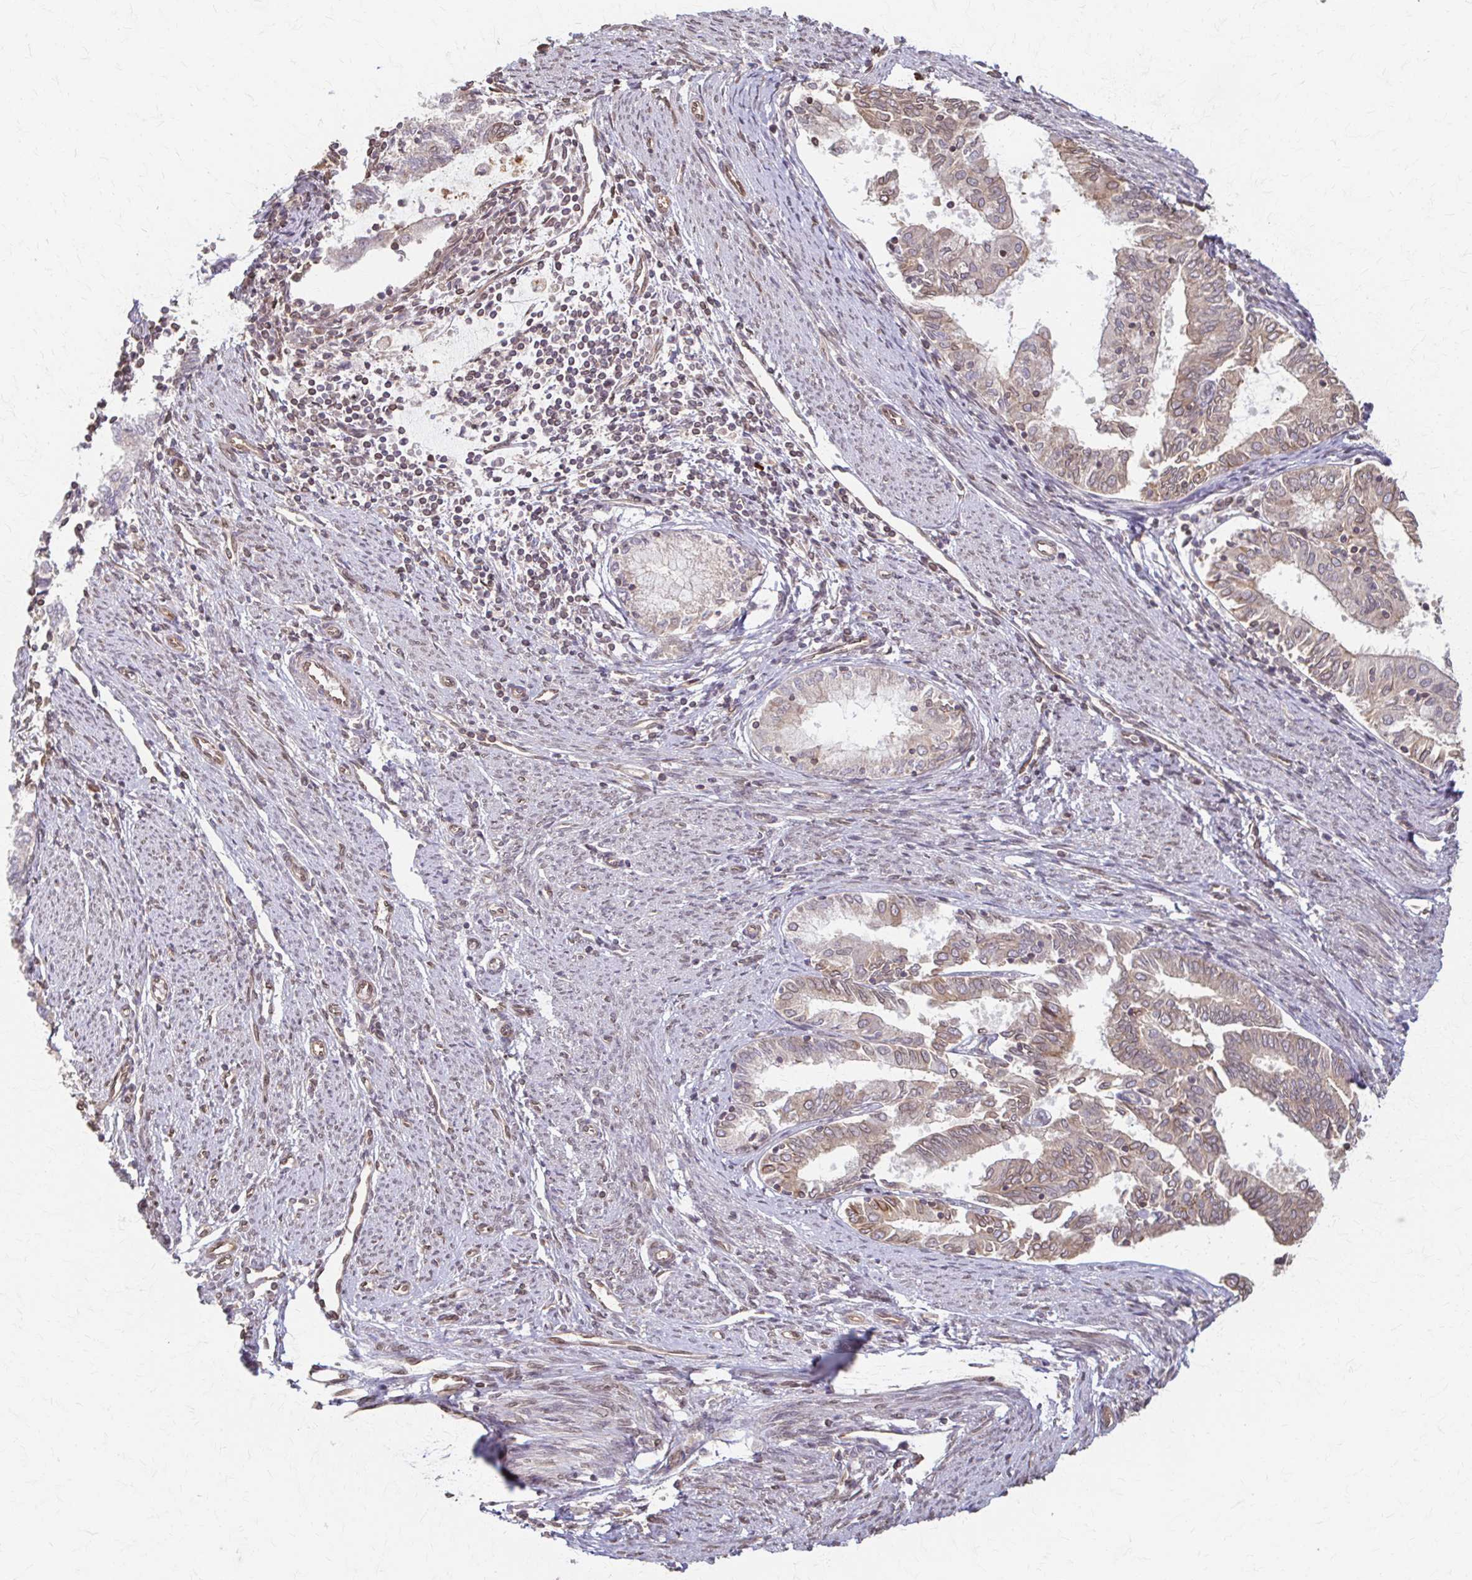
{"staining": {"intensity": "weak", "quantity": "<25%", "location": "cytoplasmic/membranous"}, "tissue": "endometrial cancer", "cell_type": "Tumor cells", "image_type": "cancer", "snomed": [{"axis": "morphology", "description": "Adenocarcinoma, NOS"}, {"axis": "topography", "description": "Endometrium"}], "caption": "This micrograph is of endometrial cancer (adenocarcinoma) stained with immunohistochemistry (IHC) to label a protein in brown with the nuclei are counter-stained blue. There is no staining in tumor cells. Nuclei are stained in blue.", "gene": "ARHGAP35", "patient": {"sex": "female", "age": 79}}